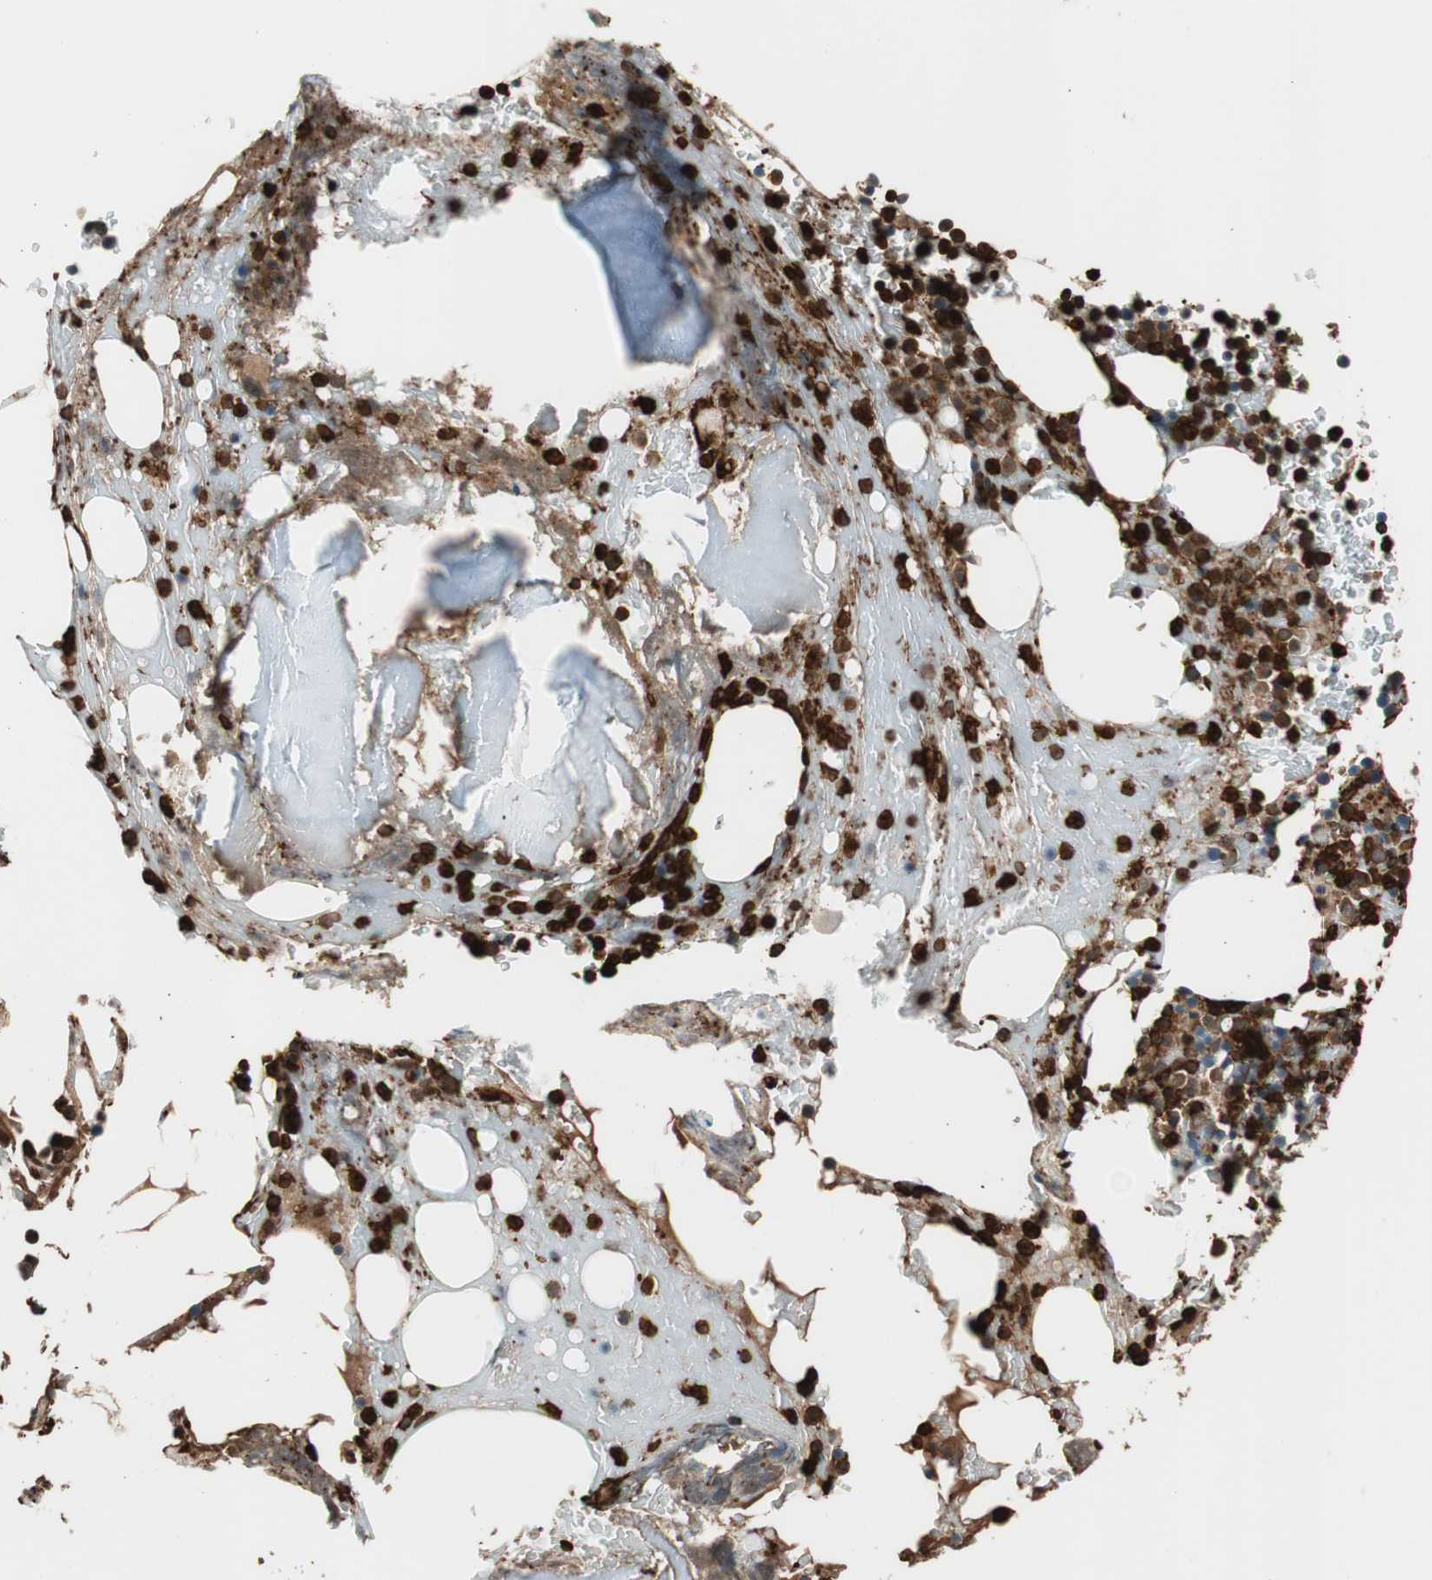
{"staining": {"intensity": "strong", "quantity": ">75%", "location": "cytoplasmic/membranous"}, "tissue": "bone marrow", "cell_type": "Hematopoietic cells", "image_type": "normal", "snomed": [{"axis": "morphology", "description": "Normal tissue, NOS"}, {"axis": "topography", "description": "Bone marrow"}], "caption": "The photomicrograph demonstrates immunohistochemical staining of normal bone marrow. There is strong cytoplasmic/membranous expression is identified in approximately >75% of hematopoietic cells.", "gene": "VASP", "patient": {"sex": "female", "age": 66}}